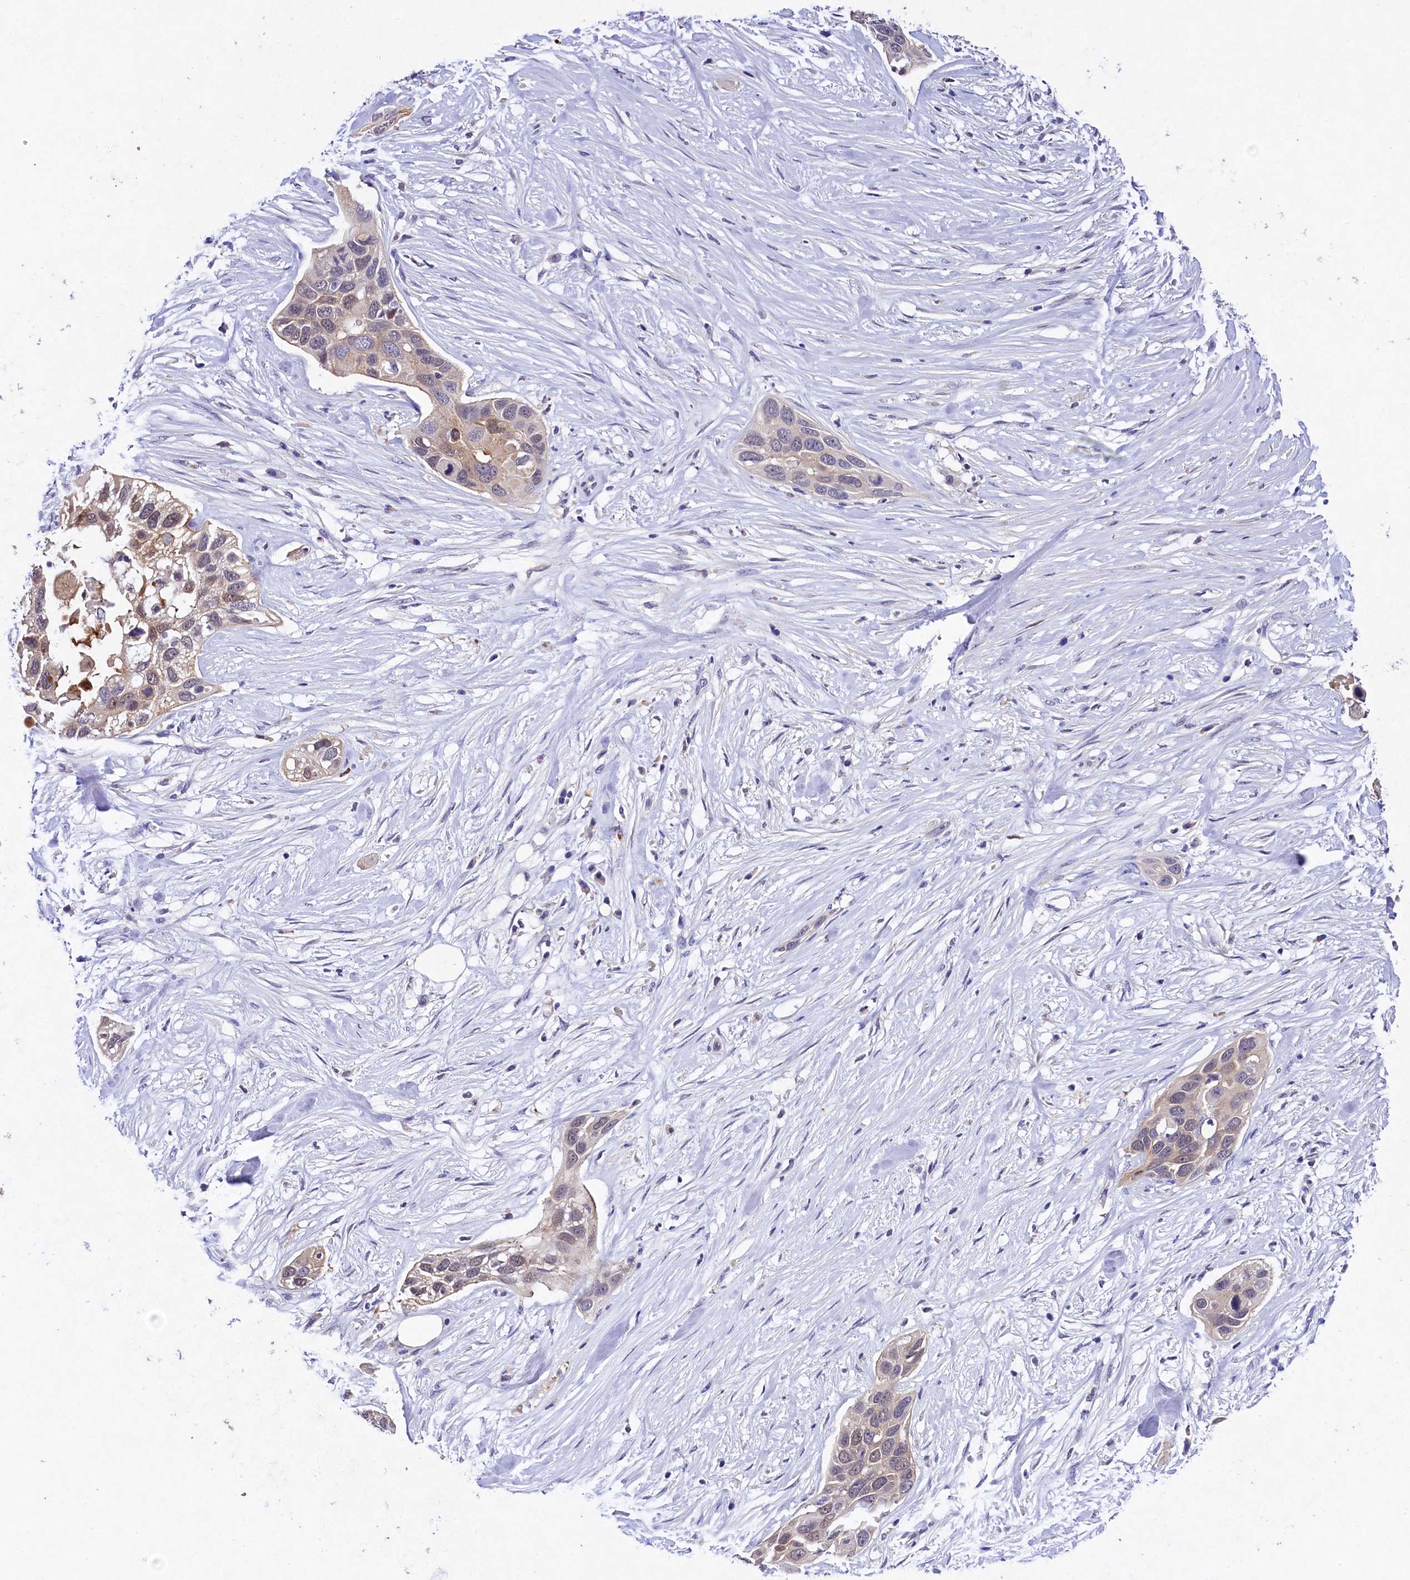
{"staining": {"intensity": "weak", "quantity": "<25%", "location": "cytoplasmic/membranous,nuclear"}, "tissue": "pancreatic cancer", "cell_type": "Tumor cells", "image_type": "cancer", "snomed": [{"axis": "morphology", "description": "Adenocarcinoma, NOS"}, {"axis": "topography", "description": "Pancreas"}], "caption": "This is an immunohistochemistry (IHC) histopathology image of human pancreatic cancer (adenocarcinoma). There is no positivity in tumor cells.", "gene": "TGDS", "patient": {"sex": "female", "age": 60}}